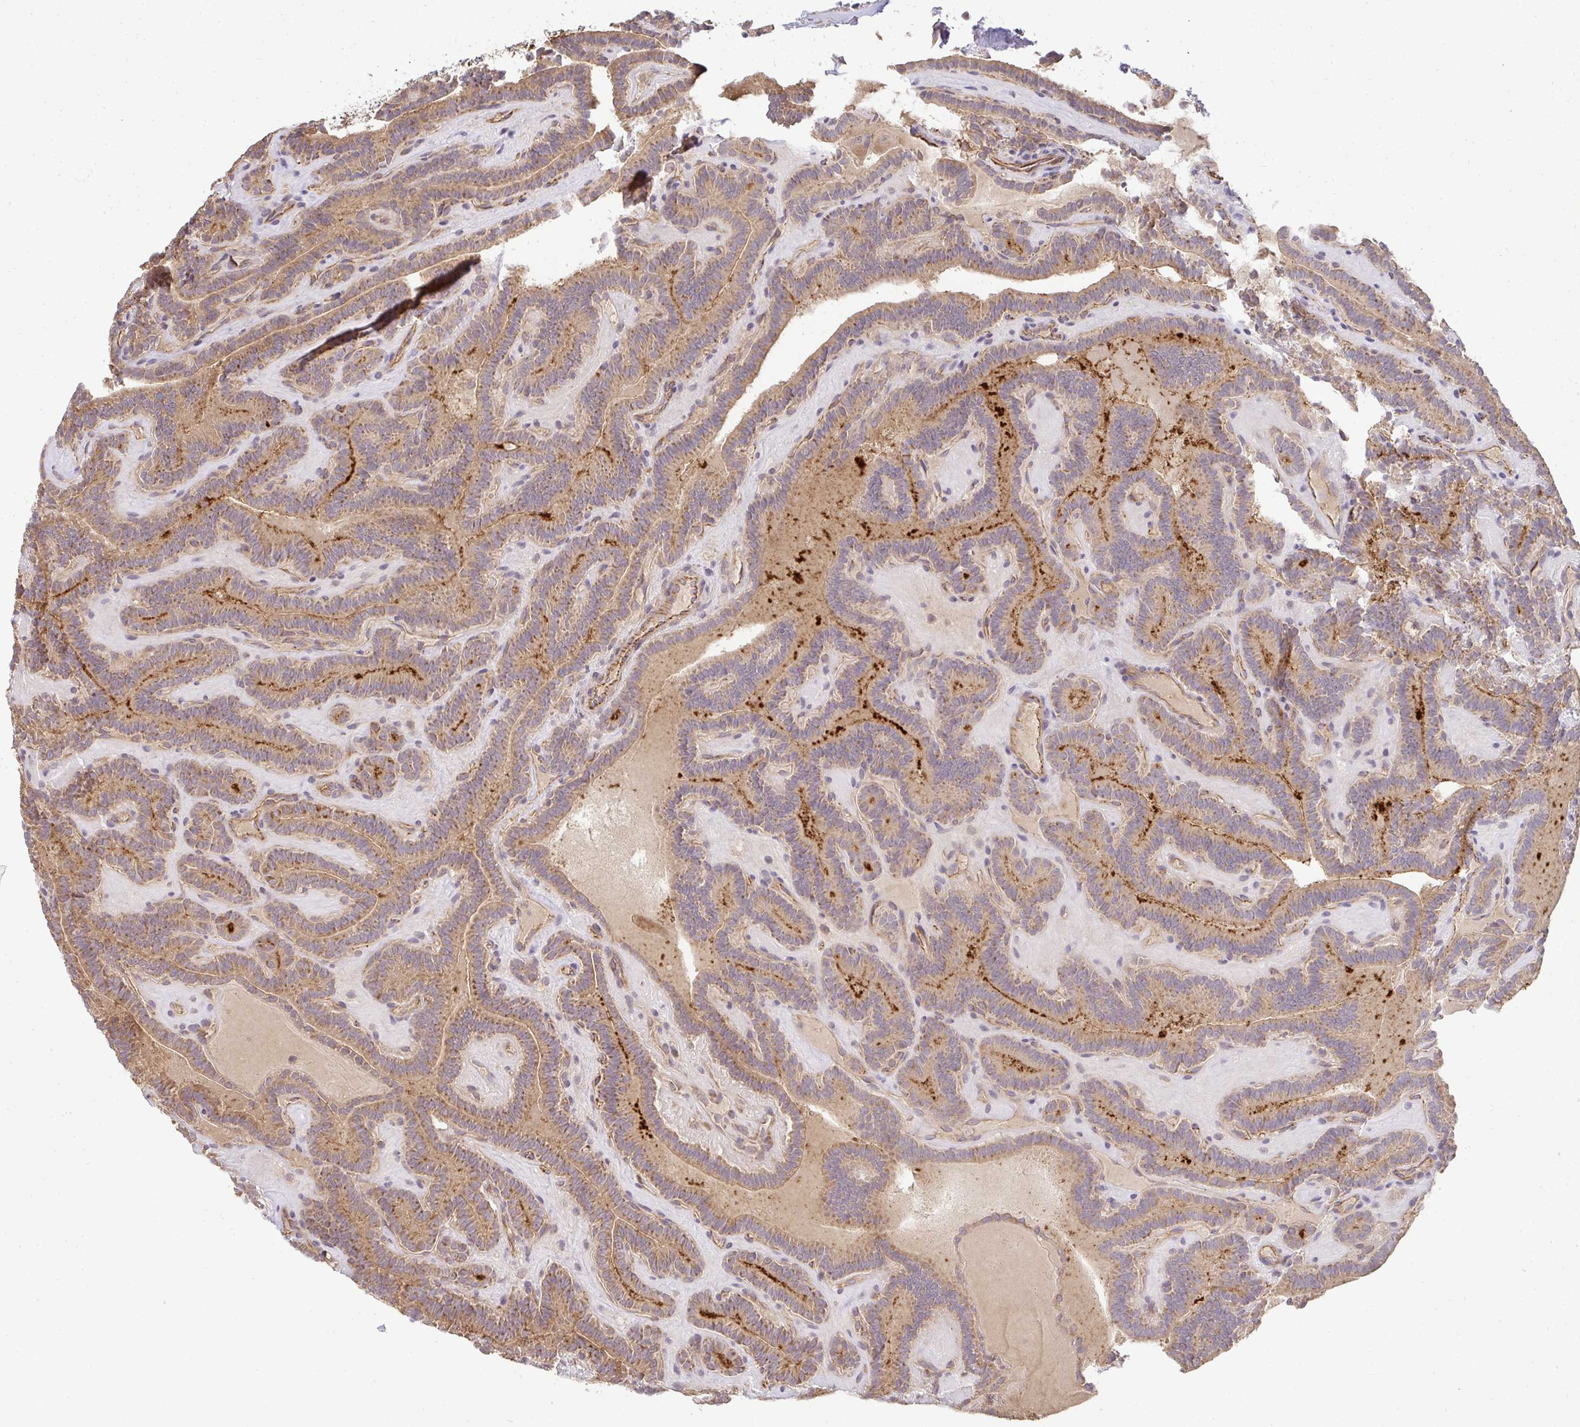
{"staining": {"intensity": "moderate", "quantity": ">75%", "location": "cytoplasmic/membranous"}, "tissue": "thyroid cancer", "cell_type": "Tumor cells", "image_type": "cancer", "snomed": [{"axis": "morphology", "description": "Papillary adenocarcinoma, NOS"}, {"axis": "topography", "description": "Thyroid gland"}], "caption": "Thyroid cancer (papillary adenocarcinoma) stained with a brown dye shows moderate cytoplasmic/membranous positive staining in about >75% of tumor cells.", "gene": "B4GALT6", "patient": {"sex": "female", "age": 21}}